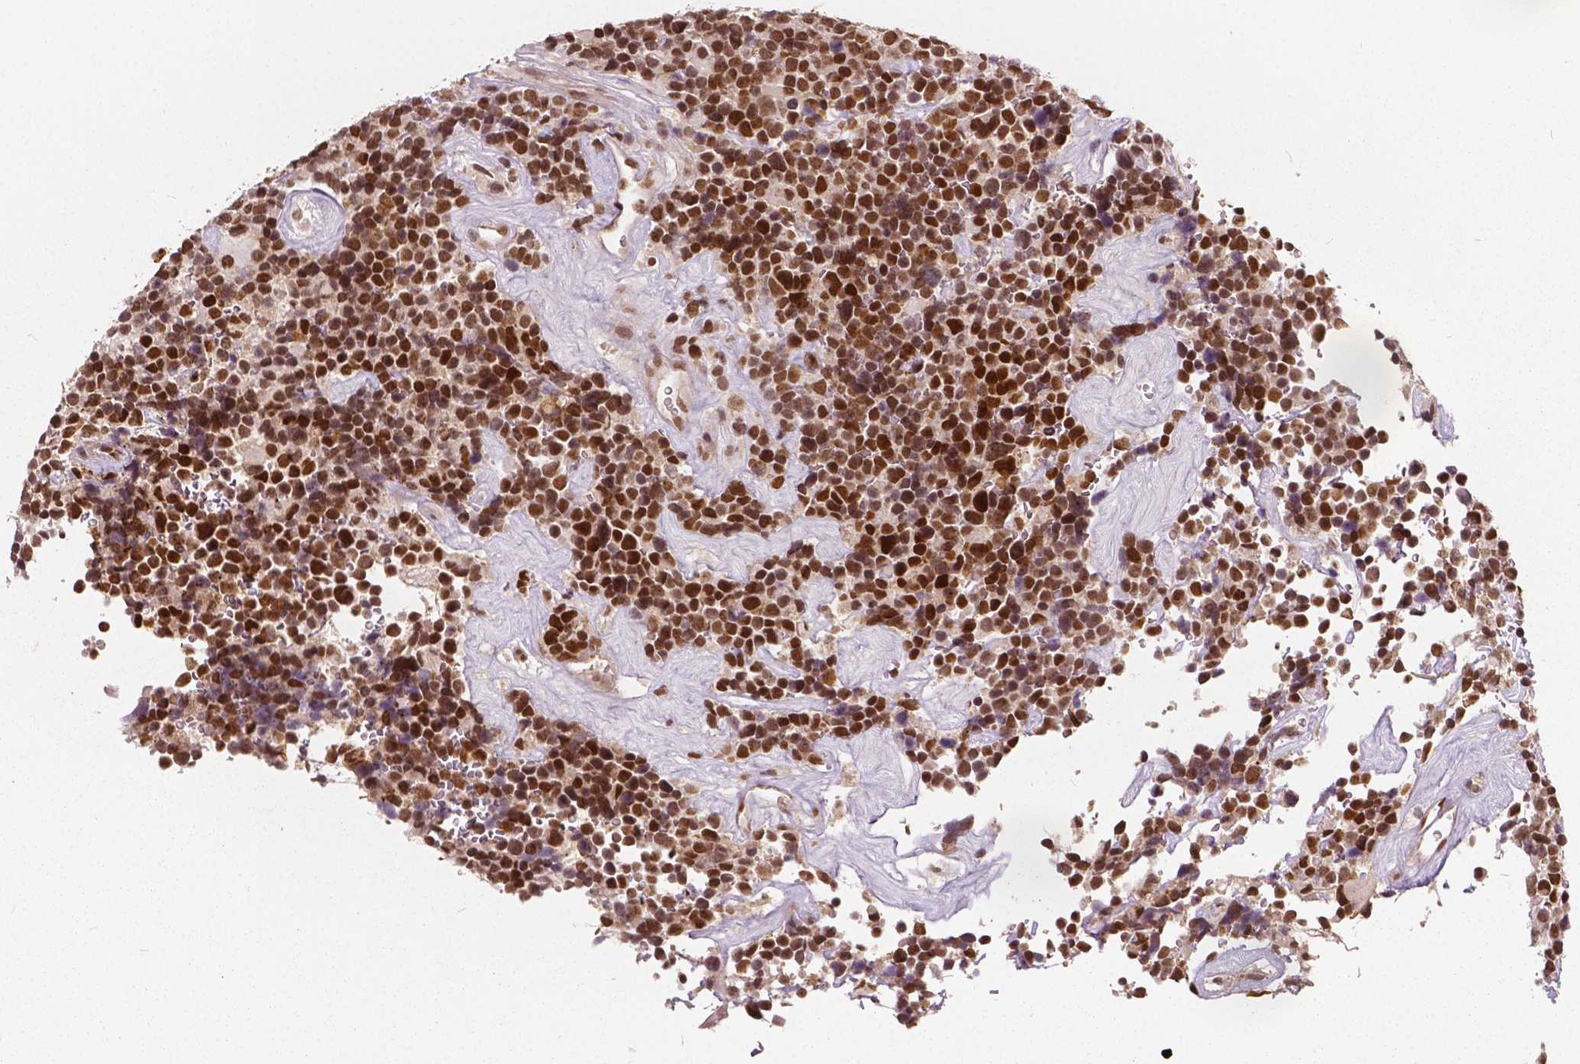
{"staining": {"intensity": "moderate", "quantity": ">75%", "location": "nuclear"}, "tissue": "glioma", "cell_type": "Tumor cells", "image_type": "cancer", "snomed": [{"axis": "morphology", "description": "Glioma, malignant, High grade"}, {"axis": "topography", "description": "Brain"}], "caption": "Immunohistochemical staining of human glioma demonstrates medium levels of moderate nuclear protein staining in about >75% of tumor cells.", "gene": "HMBOX1", "patient": {"sex": "male", "age": 33}}